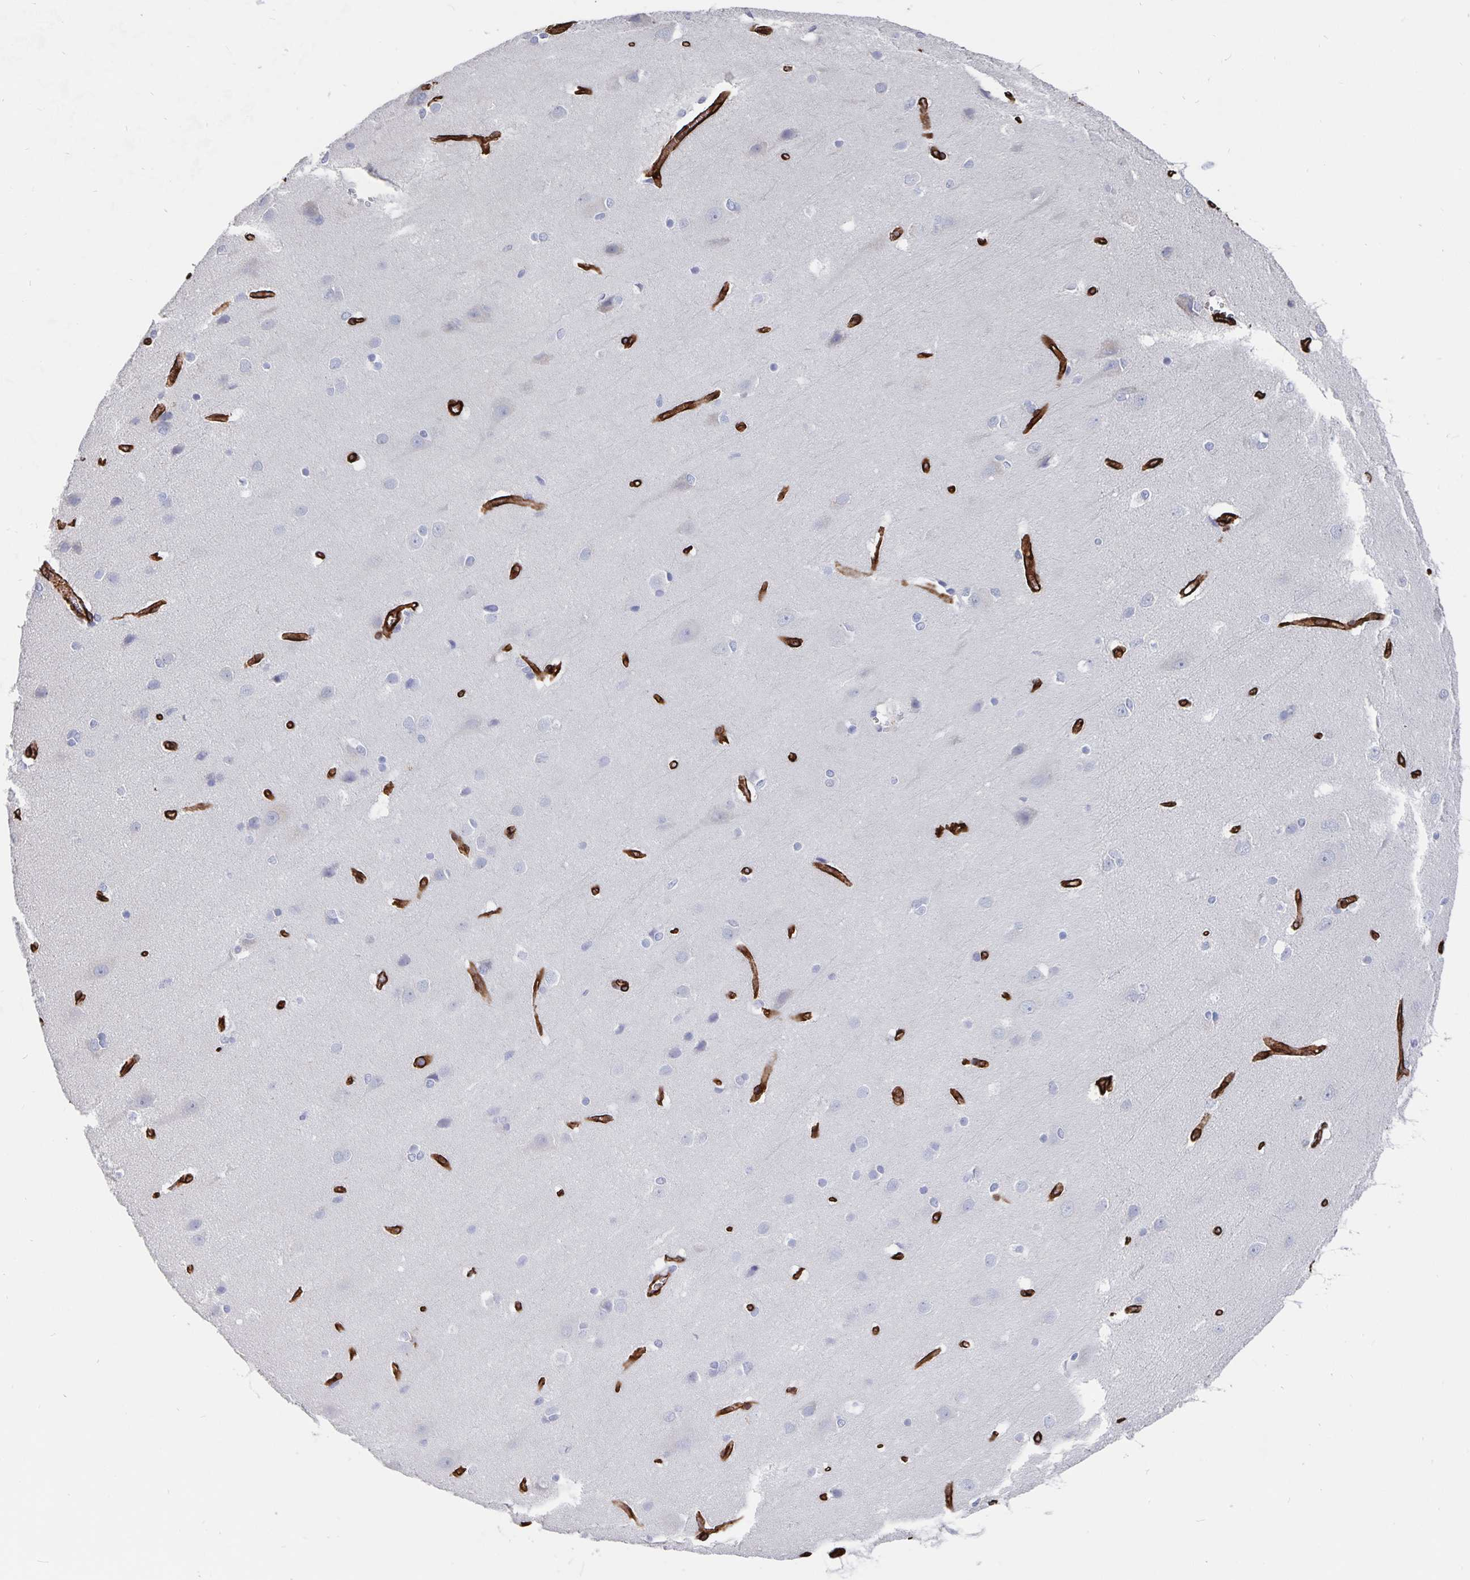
{"staining": {"intensity": "strong", "quantity": ">75%", "location": "cytoplasmic/membranous"}, "tissue": "cerebral cortex", "cell_type": "Endothelial cells", "image_type": "normal", "snomed": [{"axis": "morphology", "description": "Normal tissue, NOS"}, {"axis": "topography", "description": "Cerebral cortex"}], "caption": "DAB immunohistochemical staining of benign cerebral cortex demonstrates strong cytoplasmic/membranous protein positivity in approximately >75% of endothelial cells.", "gene": "DCHS2", "patient": {"sex": "male", "age": 37}}